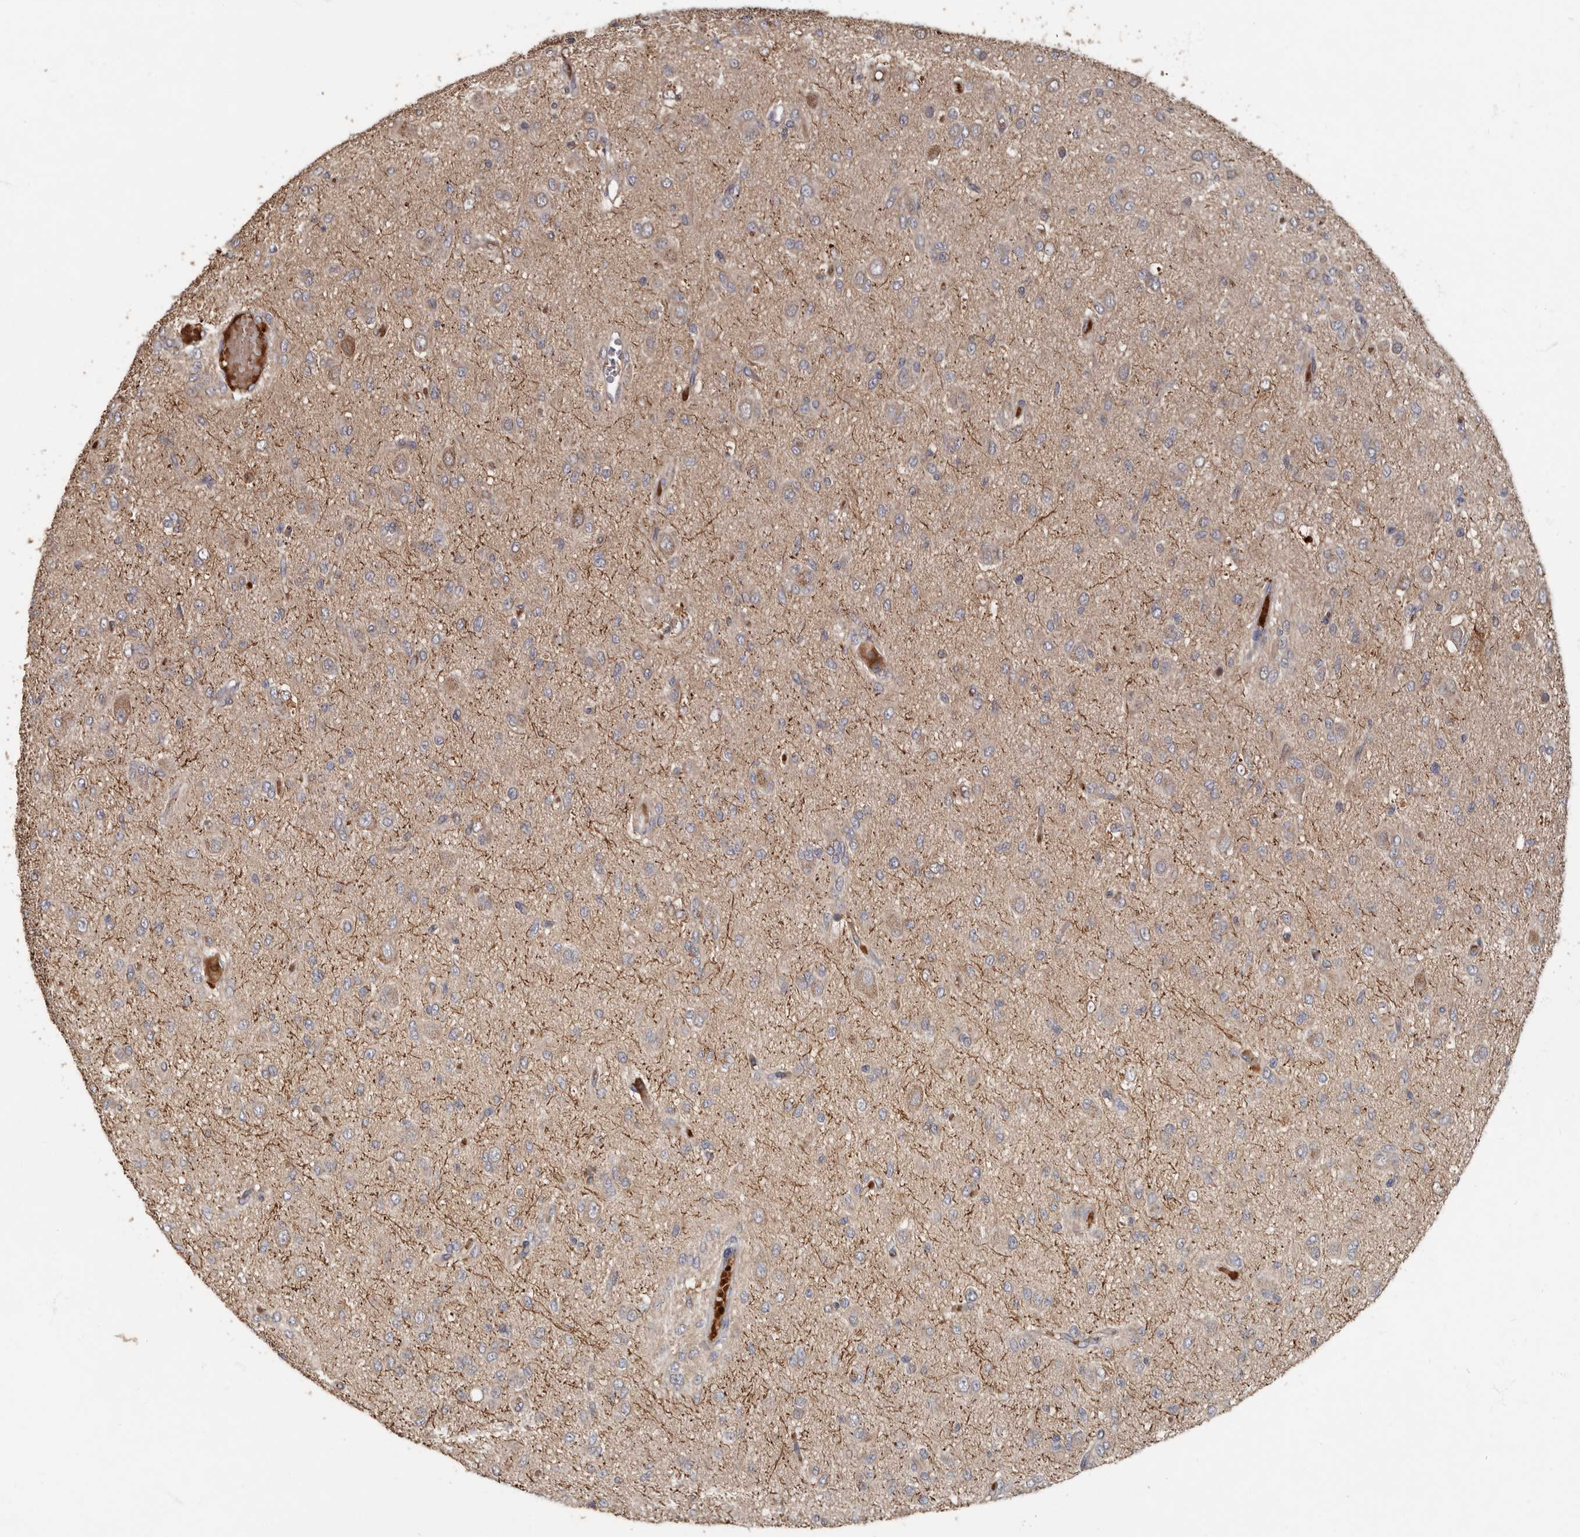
{"staining": {"intensity": "weak", "quantity": "25%-75%", "location": "cytoplasmic/membranous"}, "tissue": "glioma", "cell_type": "Tumor cells", "image_type": "cancer", "snomed": [{"axis": "morphology", "description": "Glioma, malignant, High grade"}, {"axis": "topography", "description": "Brain"}], "caption": "Immunohistochemical staining of human glioma shows weak cytoplasmic/membranous protein staining in about 25%-75% of tumor cells.", "gene": "KIF26B", "patient": {"sex": "female", "age": 59}}